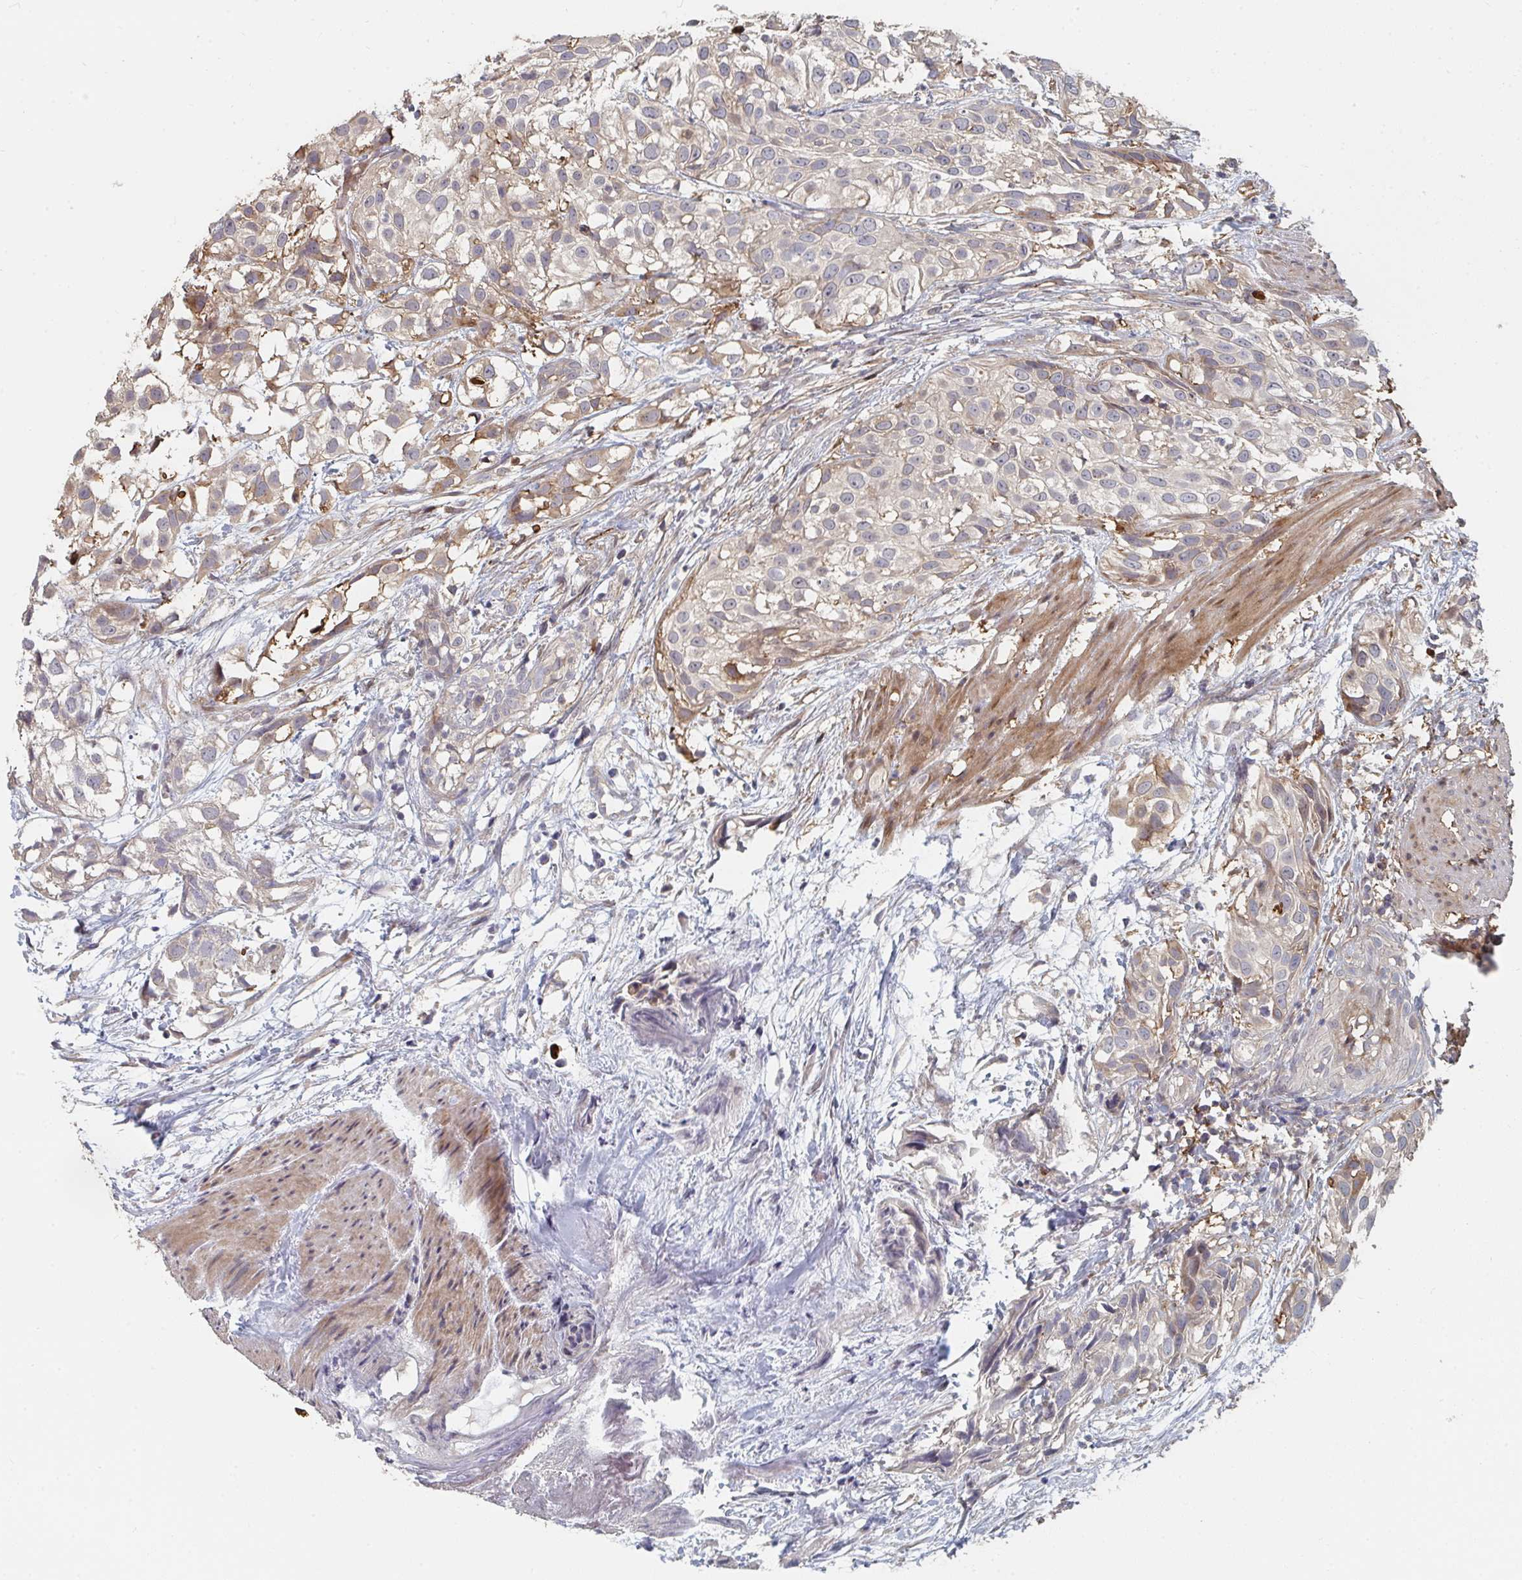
{"staining": {"intensity": "moderate", "quantity": "<25%", "location": "cytoplasmic/membranous"}, "tissue": "urothelial cancer", "cell_type": "Tumor cells", "image_type": "cancer", "snomed": [{"axis": "morphology", "description": "Urothelial carcinoma, High grade"}, {"axis": "topography", "description": "Urinary bladder"}], "caption": "An image of high-grade urothelial carcinoma stained for a protein reveals moderate cytoplasmic/membranous brown staining in tumor cells. (DAB (3,3'-diaminobenzidine) IHC, brown staining for protein, blue staining for nuclei).", "gene": "PTEN", "patient": {"sex": "male", "age": 56}}